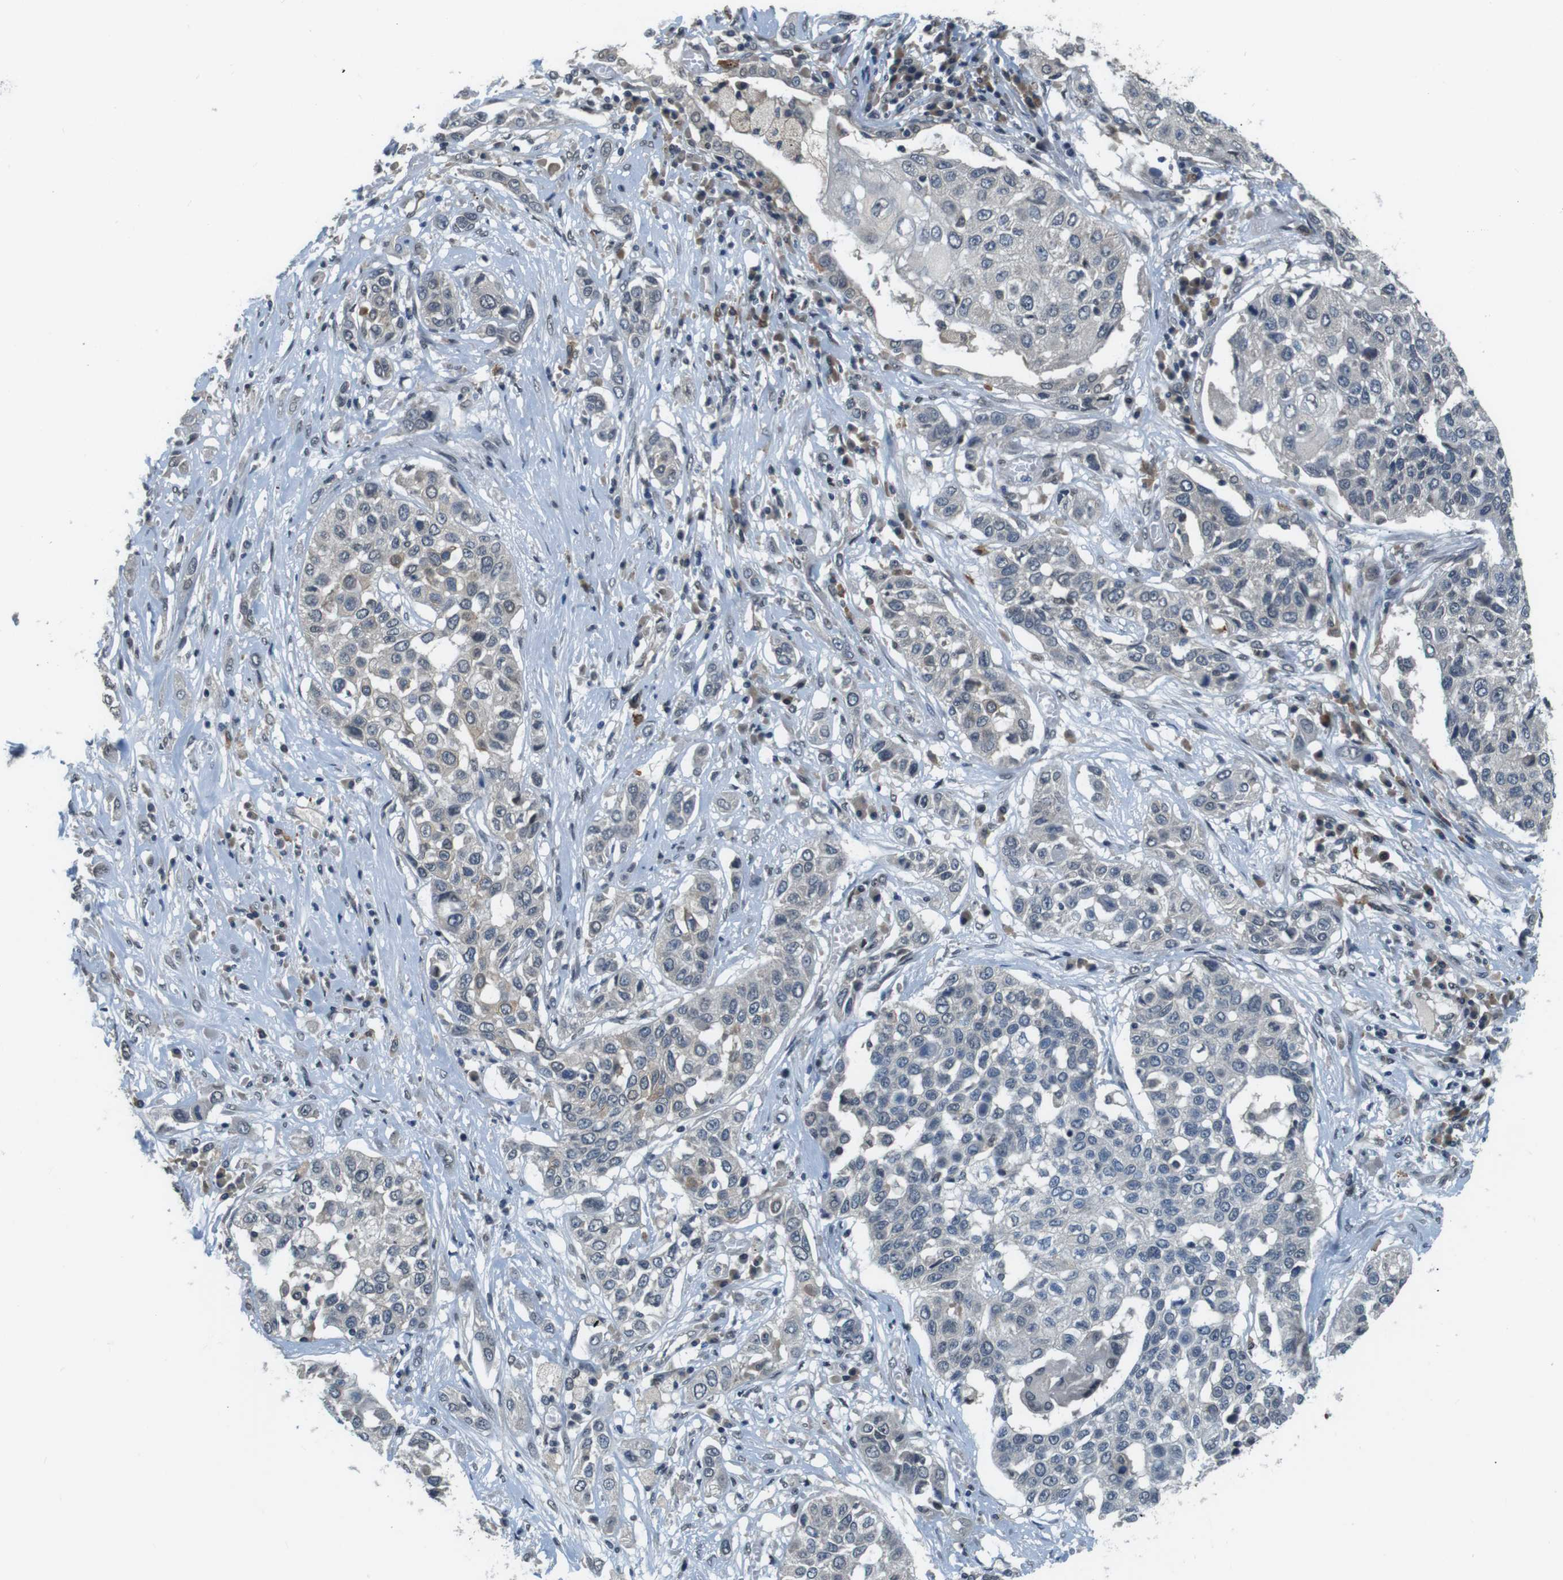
{"staining": {"intensity": "negative", "quantity": "none", "location": "none"}, "tissue": "lung cancer", "cell_type": "Tumor cells", "image_type": "cancer", "snomed": [{"axis": "morphology", "description": "Squamous cell carcinoma, NOS"}, {"axis": "topography", "description": "Lung"}], "caption": "An IHC micrograph of lung squamous cell carcinoma is shown. There is no staining in tumor cells of lung squamous cell carcinoma. (Brightfield microscopy of DAB (3,3'-diaminobenzidine) immunohistochemistry (IHC) at high magnification).", "gene": "CD163L1", "patient": {"sex": "male", "age": 71}}